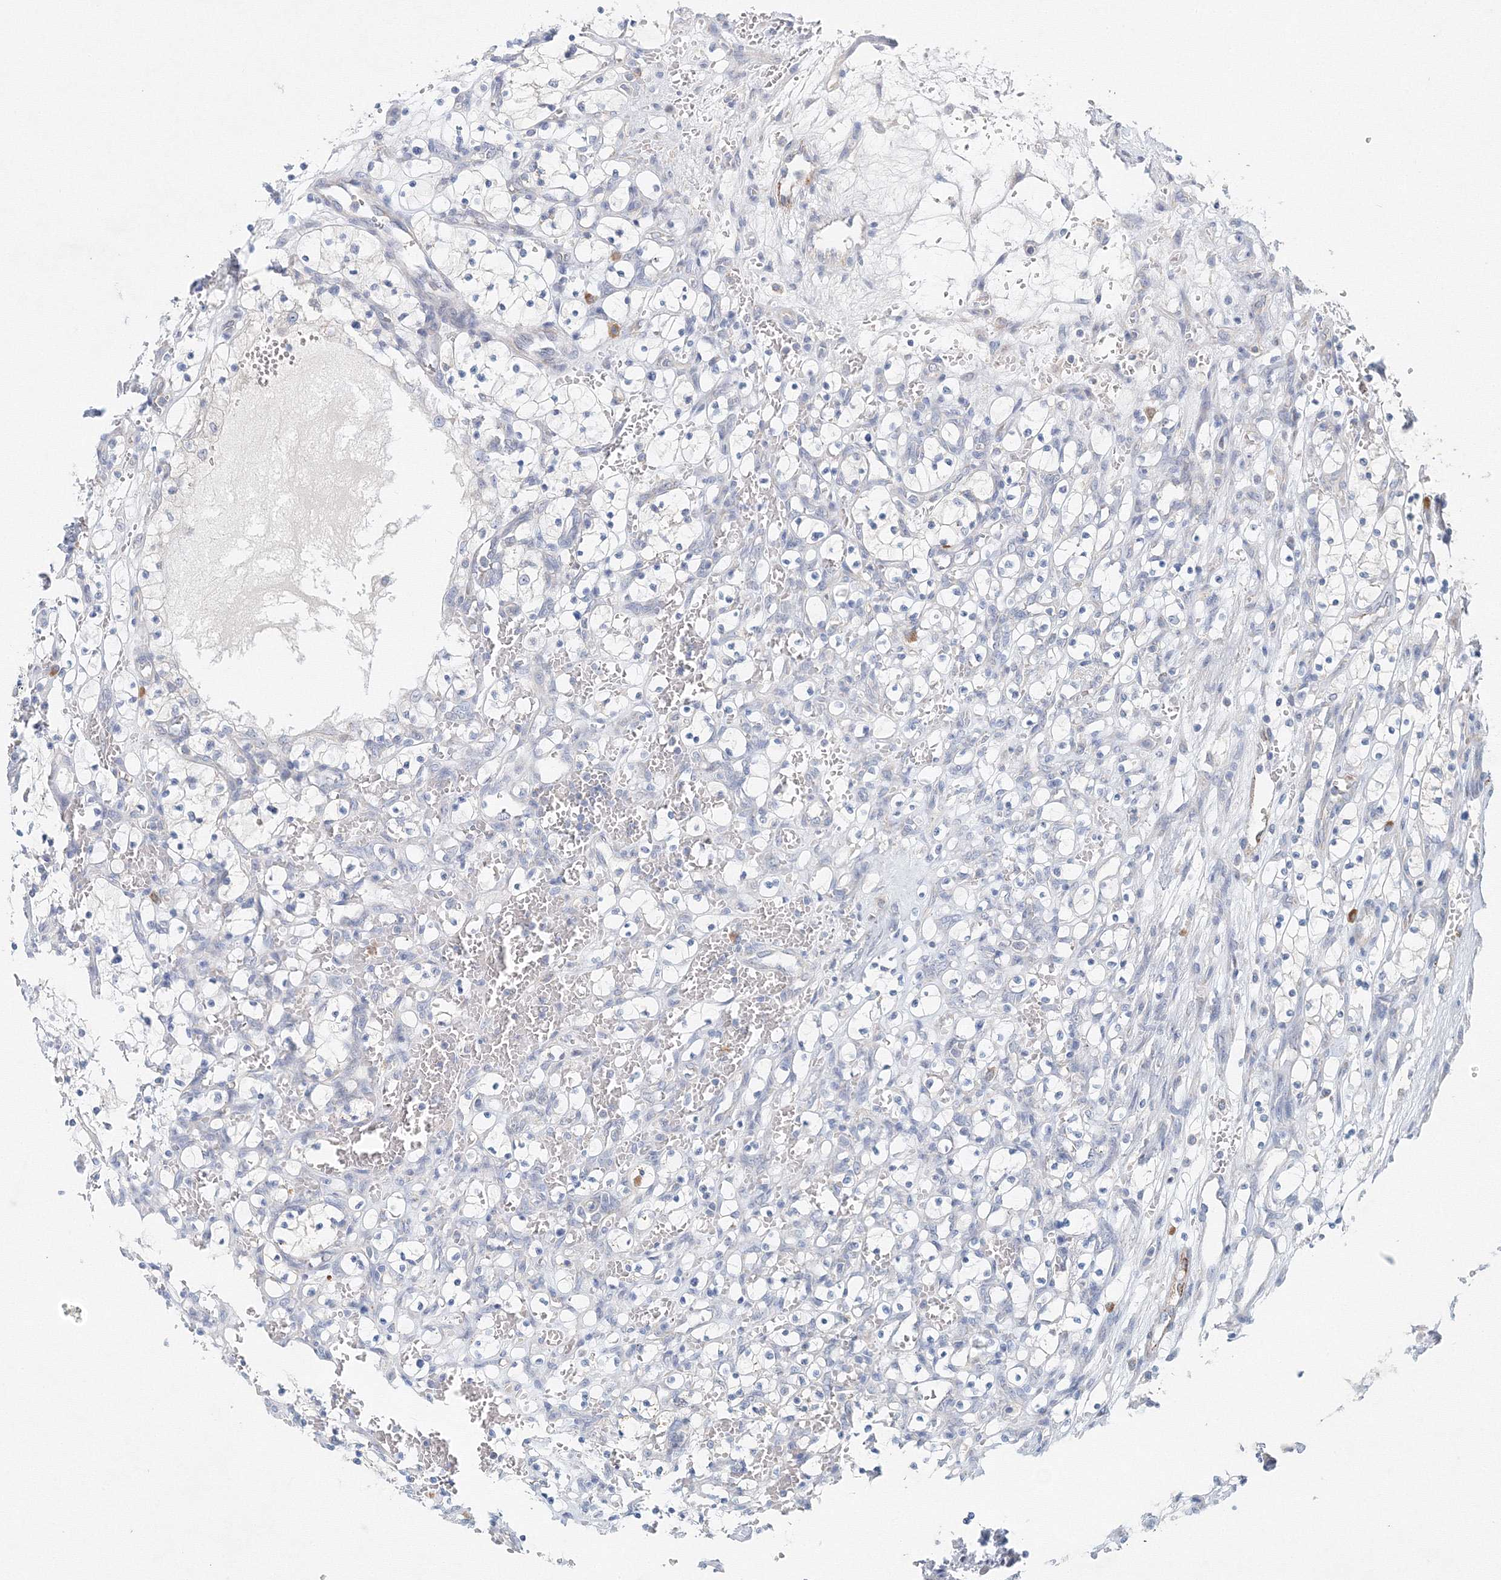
{"staining": {"intensity": "negative", "quantity": "none", "location": "none"}, "tissue": "renal cancer", "cell_type": "Tumor cells", "image_type": "cancer", "snomed": [{"axis": "morphology", "description": "Adenocarcinoma, NOS"}, {"axis": "topography", "description": "Kidney"}], "caption": "This image is of renal adenocarcinoma stained with IHC to label a protein in brown with the nuclei are counter-stained blue. There is no positivity in tumor cells.", "gene": "WDR49", "patient": {"sex": "female", "age": 69}}